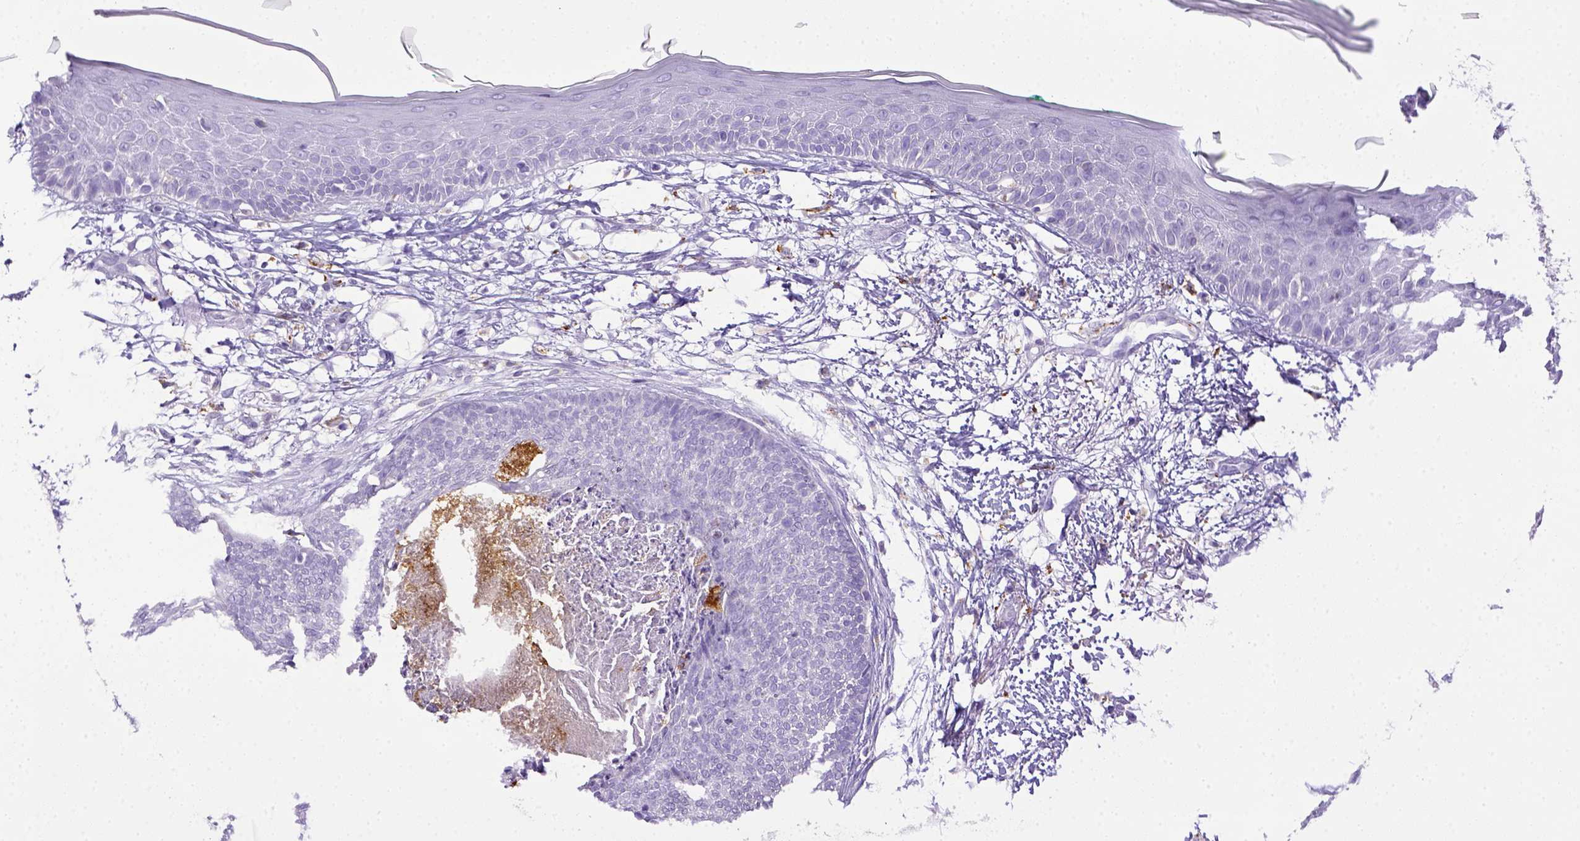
{"staining": {"intensity": "negative", "quantity": "none", "location": "none"}, "tissue": "skin cancer", "cell_type": "Tumor cells", "image_type": "cancer", "snomed": [{"axis": "morphology", "description": "Normal tissue, NOS"}, {"axis": "morphology", "description": "Basal cell carcinoma"}, {"axis": "topography", "description": "Skin"}], "caption": "Micrograph shows no protein positivity in tumor cells of skin cancer (basal cell carcinoma) tissue.", "gene": "CD68", "patient": {"sex": "male", "age": 84}}